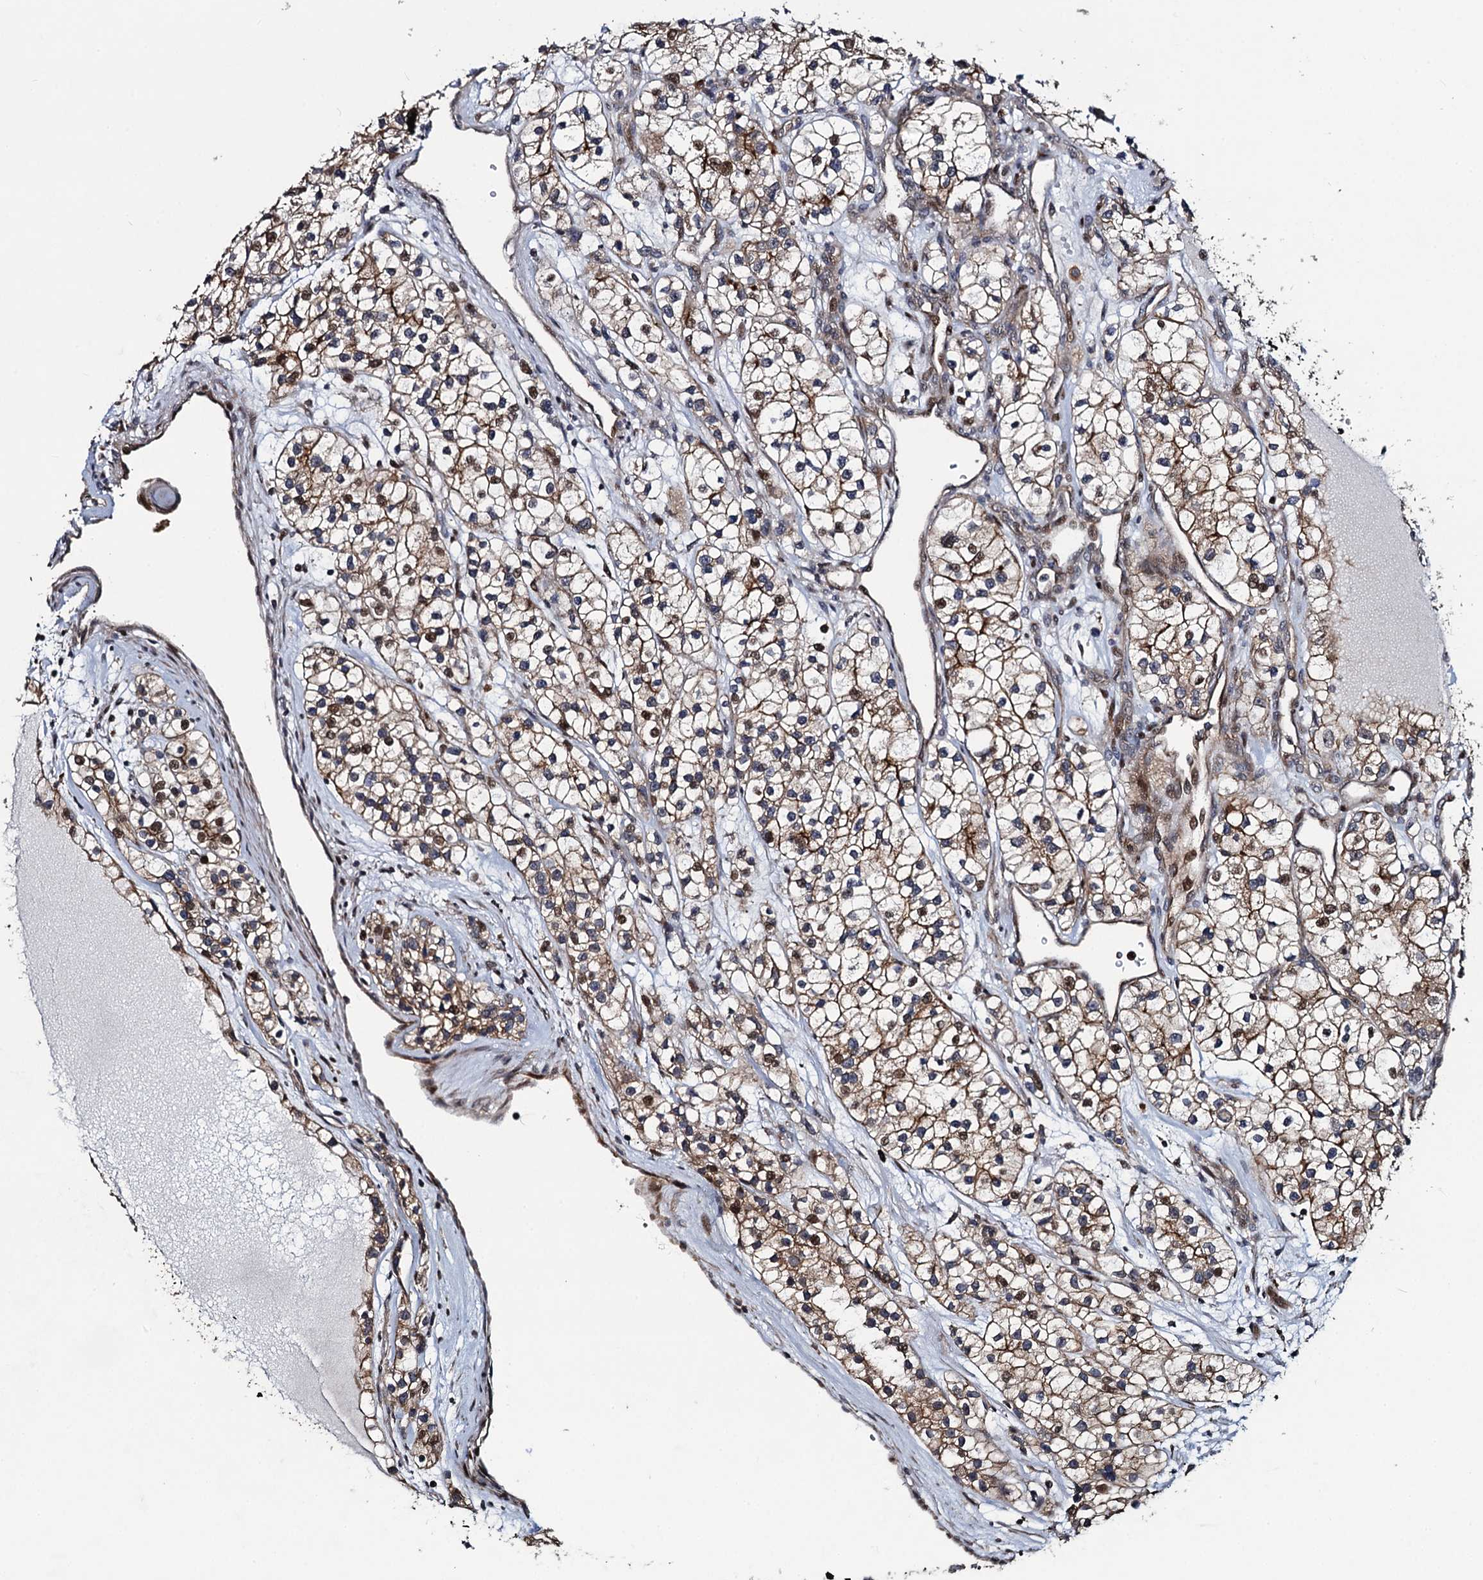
{"staining": {"intensity": "moderate", "quantity": ">75%", "location": "cytoplasmic/membranous"}, "tissue": "renal cancer", "cell_type": "Tumor cells", "image_type": "cancer", "snomed": [{"axis": "morphology", "description": "Adenocarcinoma, NOS"}, {"axis": "topography", "description": "Kidney"}], "caption": "Immunohistochemistry micrograph of neoplastic tissue: human adenocarcinoma (renal) stained using IHC displays medium levels of moderate protein expression localized specifically in the cytoplasmic/membranous of tumor cells, appearing as a cytoplasmic/membranous brown color.", "gene": "ATOSA", "patient": {"sex": "female", "age": 57}}